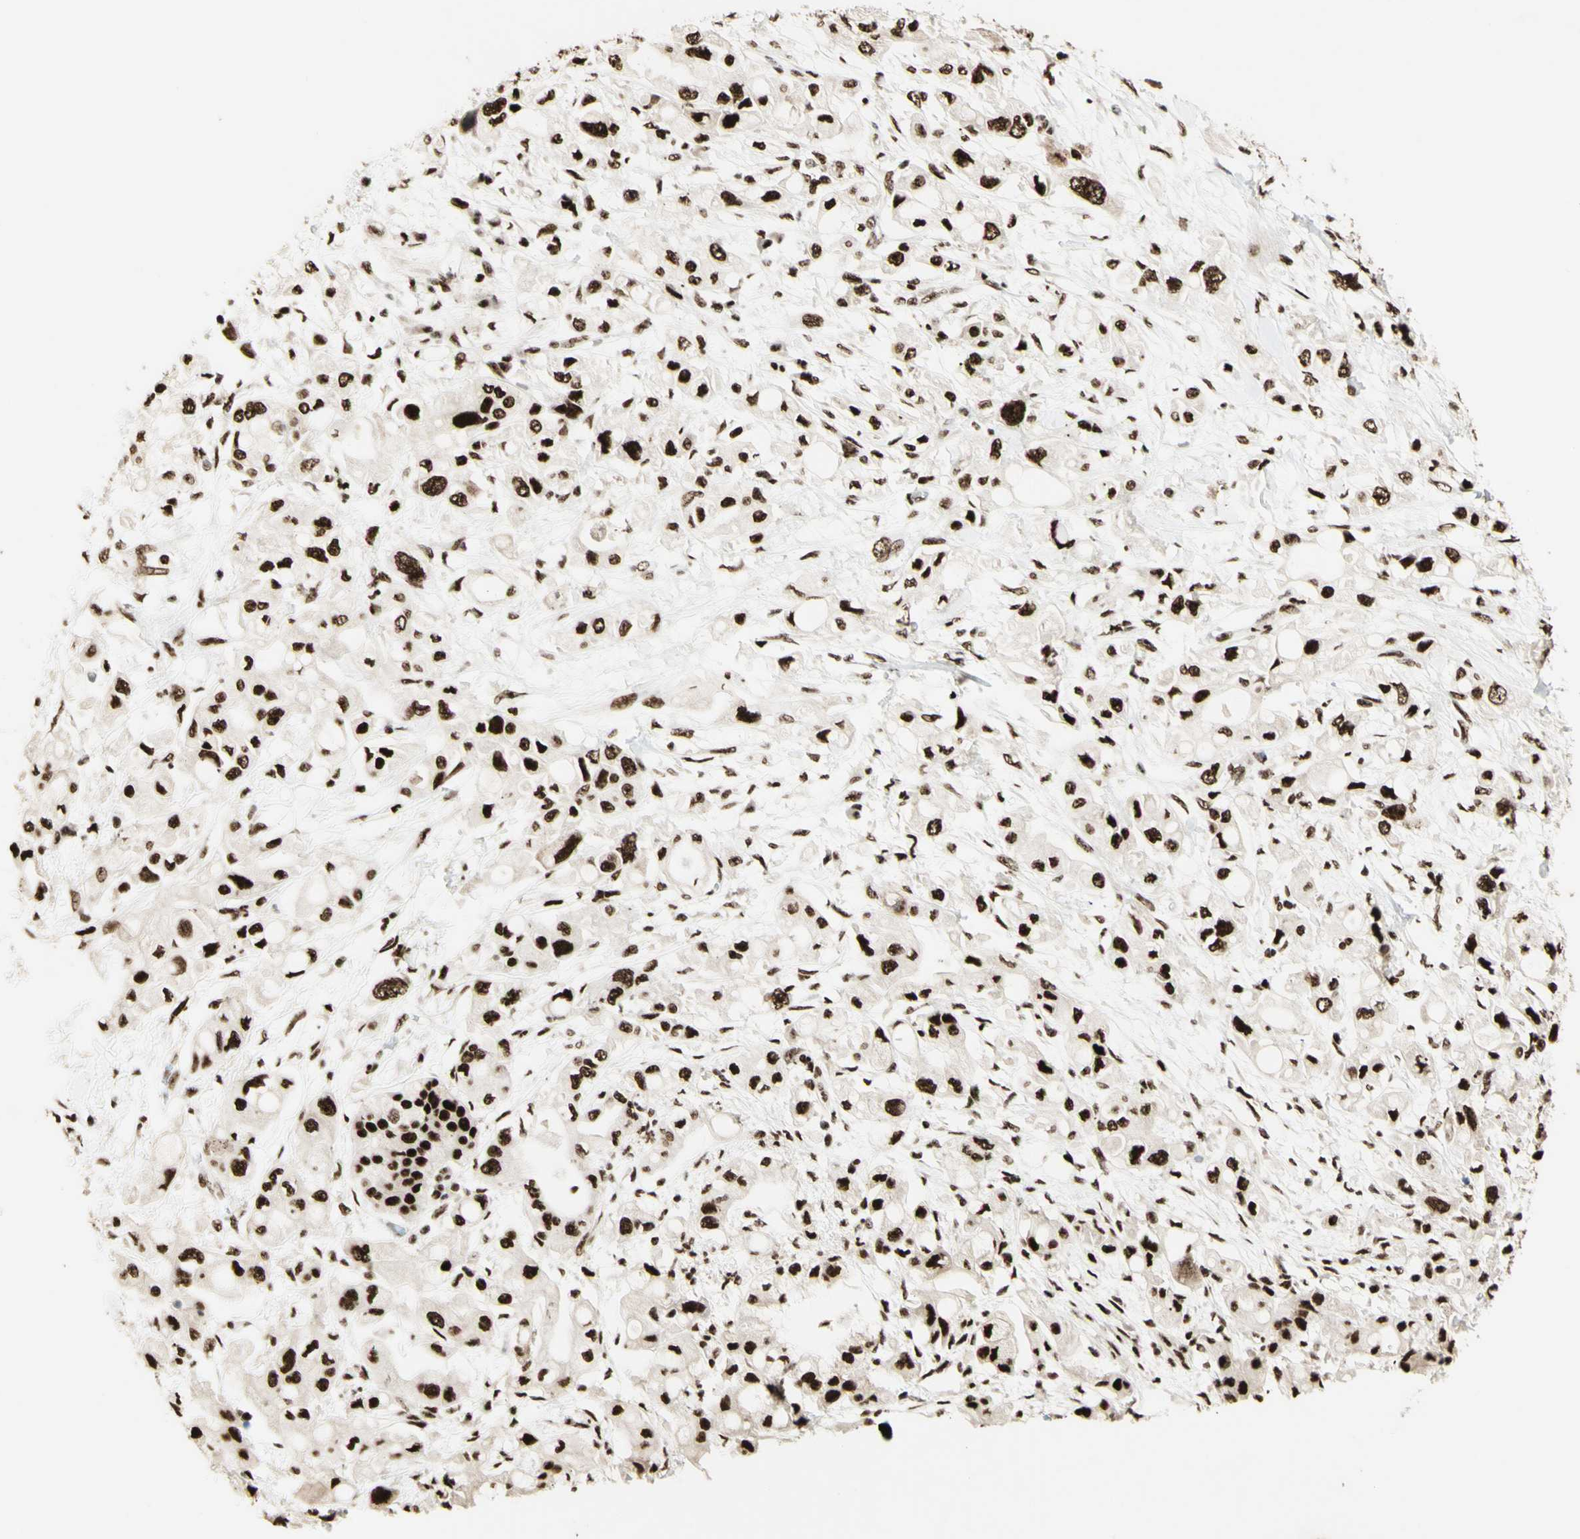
{"staining": {"intensity": "strong", "quantity": ">75%", "location": "nuclear"}, "tissue": "pancreatic cancer", "cell_type": "Tumor cells", "image_type": "cancer", "snomed": [{"axis": "morphology", "description": "Adenocarcinoma, NOS"}, {"axis": "topography", "description": "Pancreas"}], "caption": "Protein staining reveals strong nuclear expression in about >75% of tumor cells in adenocarcinoma (pancreatic).", "gene": "DHX9", "patient": {"sex": "female", "age": 56}}